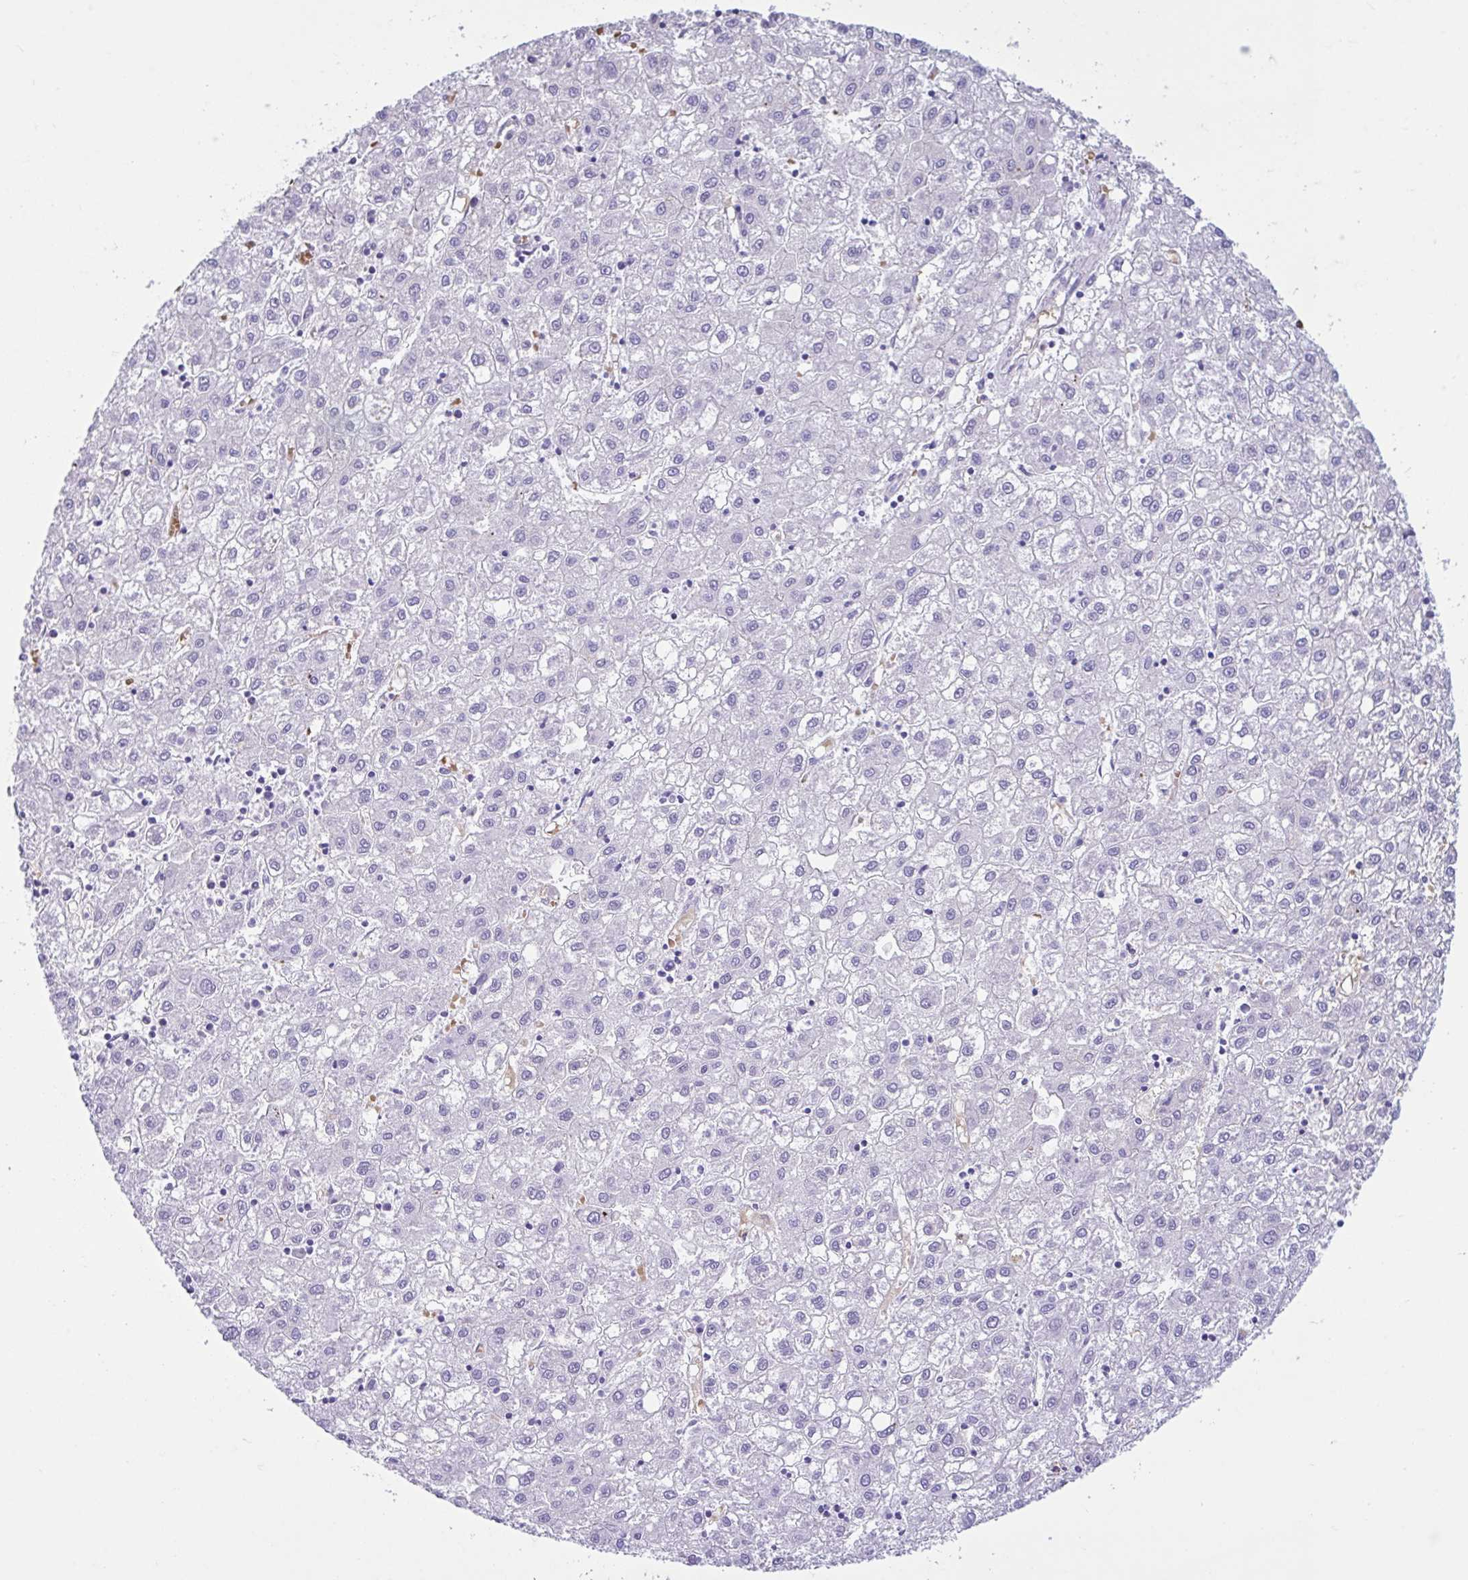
{"staining": {"intensity": "negative", "quantity": "none", "location": "none"}, "tissue": "liver cancer", "cell_type": "Tumor cells", "image_type": "cancer", "snomed": [{"axis": "morphology", "description": "Carcinoma, Hepatocellular, NOS"}, {"axis": "topography", "description": "Liver"}], "caption": "Tumor cells show no significant protein positivity in liver hepatocellular carcinoma.", "gene": "TMEM79", "patient": {"sex": "male", "age": 72}}